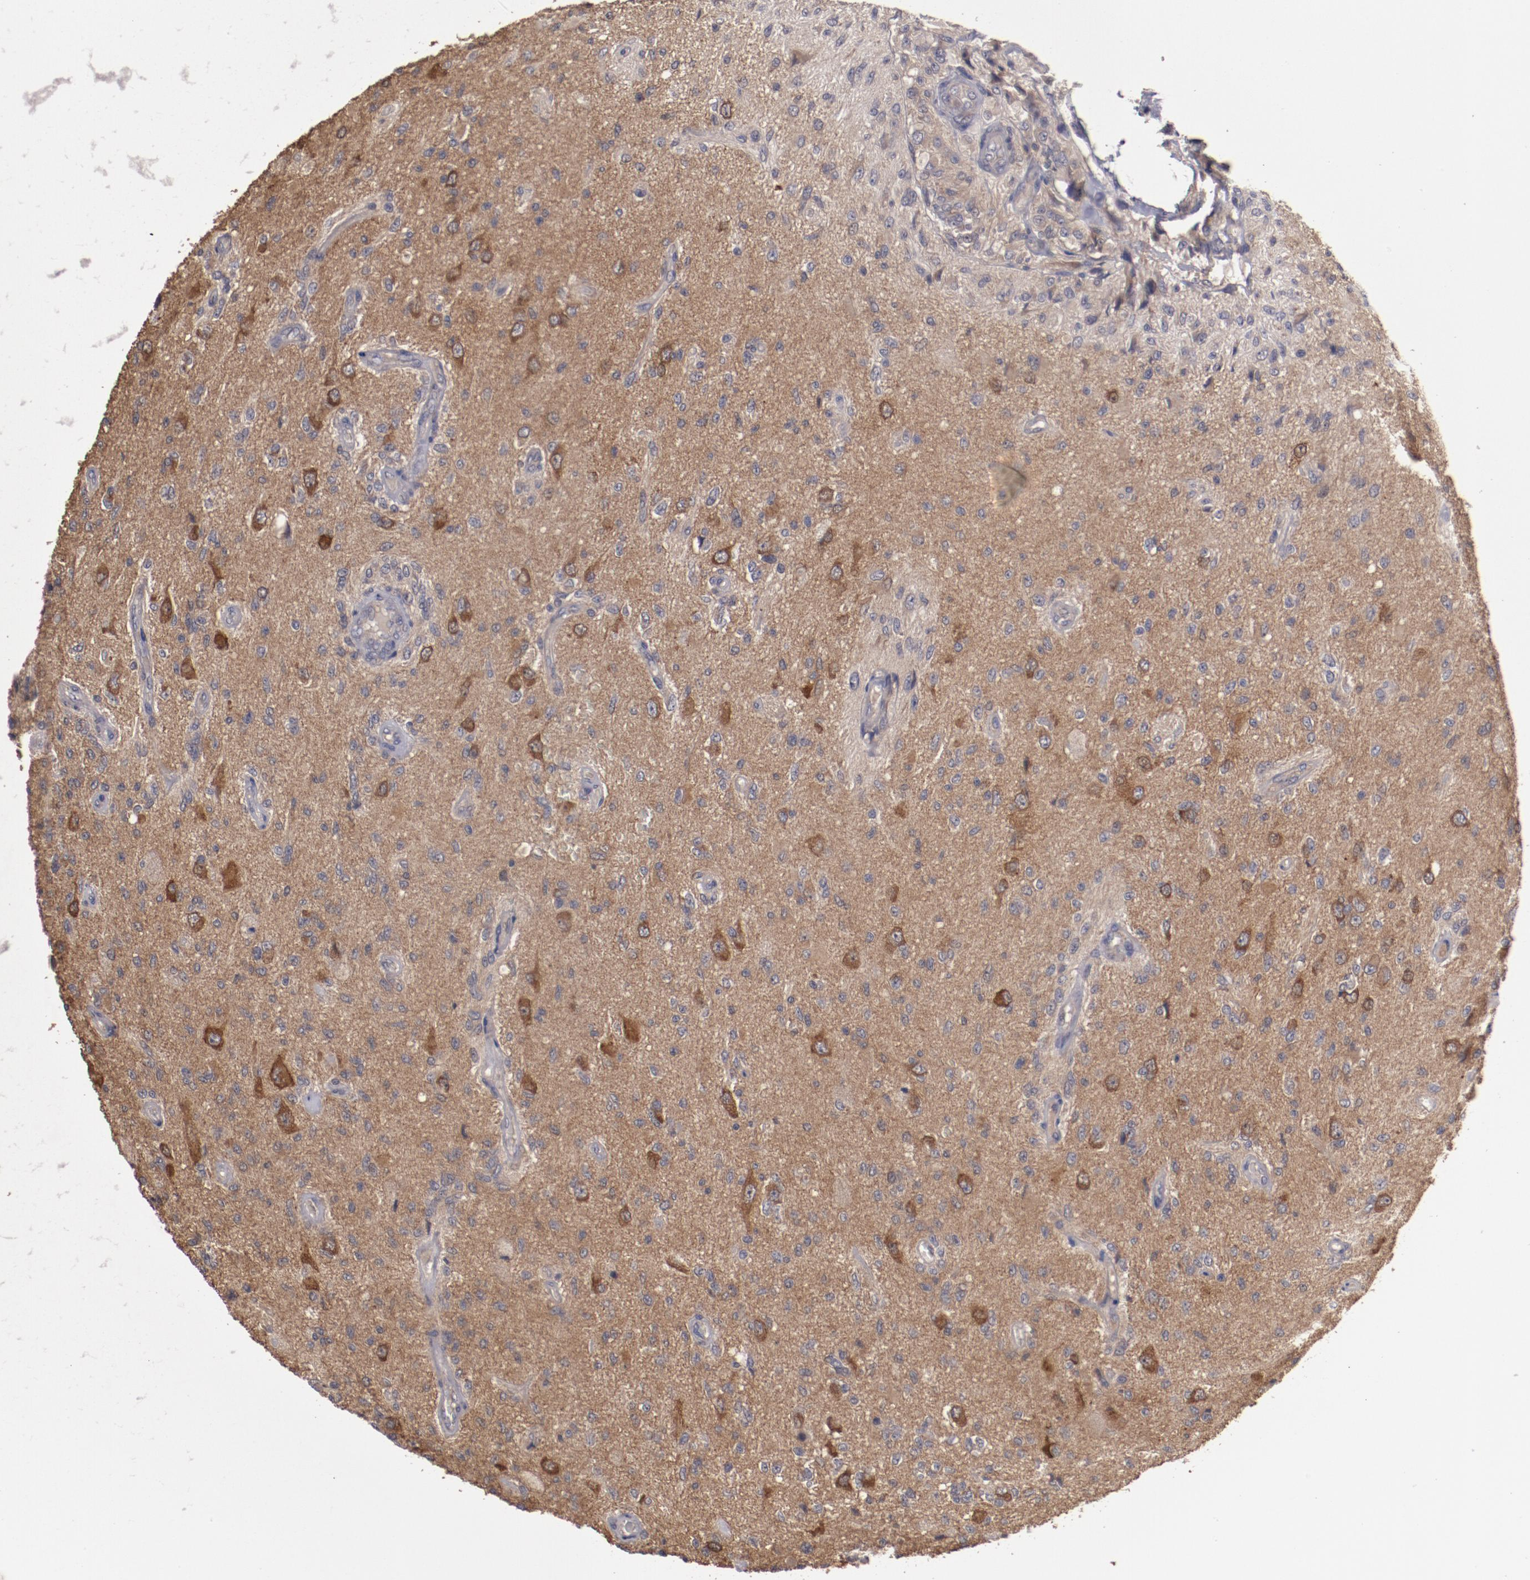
{"staining": {"intensity": "moderate", "quantity": ">75%", "location": "cytoplasmic/membranous"}, "tissue": "glioma", "cell_type": "Tumor cells", "image_type": "cancer", "snomed": [{"axis": "morphology", "description": "Normal tissue, NOS"}, {"axis": "morphology", "description": "Glioma, malignant, High grade"}, {"axis": "topography", "description": "Cerebral cortex"}], "caption": "The micrograph shows a brown stain indicating the presence of a protein in the cytoplasmic/membranous of tumor cells in glioma.", "gene": "LRRC75B", "patient": {"sex": "male", "age": 77}}